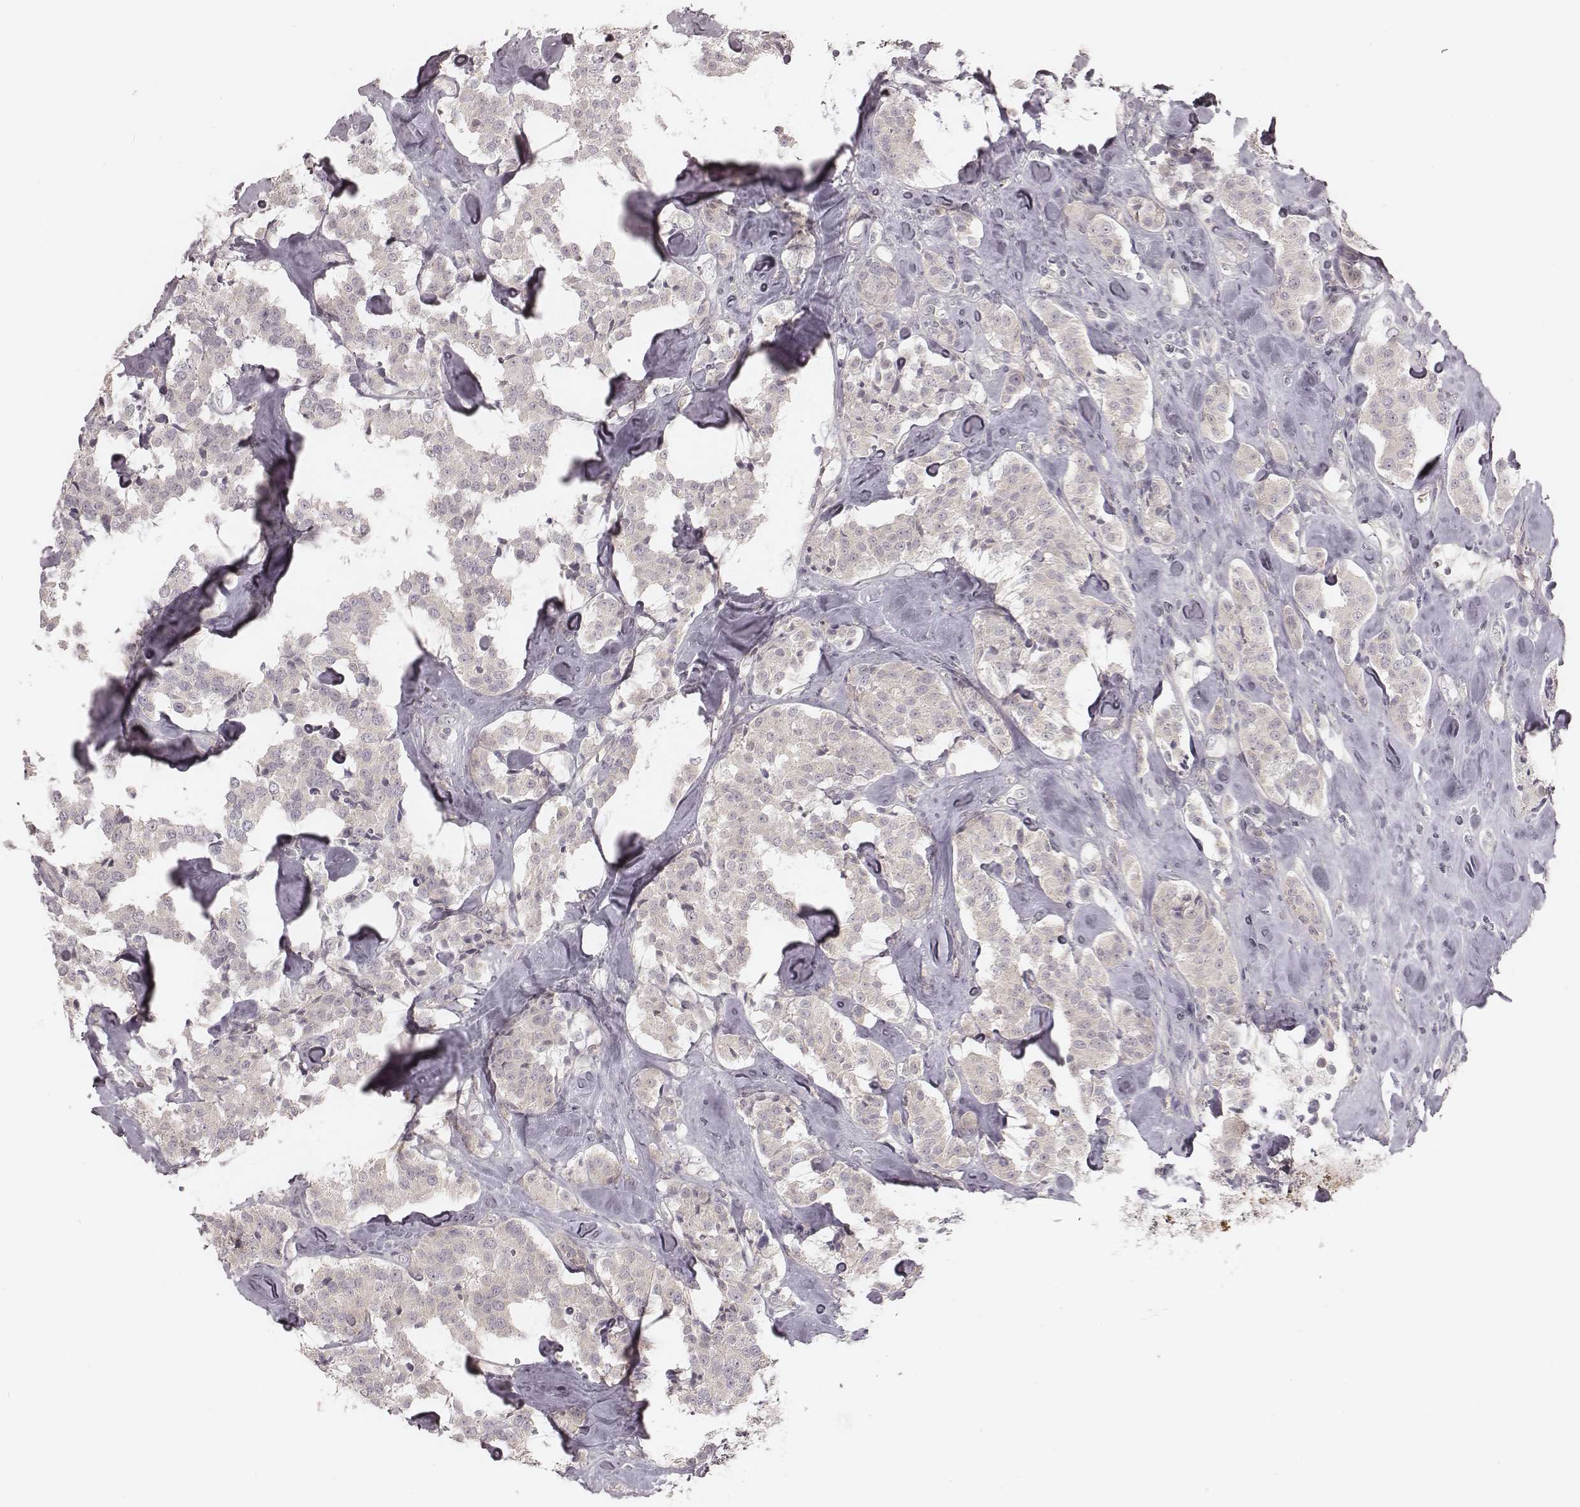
{"staining": {"intensity": "negative", "quantity": "none", "location": "none"}, "tissue": "carcinoid", "cell_type": "Tumor cells", "image_type": "cancer", "snomed": [{"axis": "morphology", "description": "Carcinoid, malignant, NOS"}, {"axis": "topography", "description": "Pancreas"}], "caption": "An image of carcinoid stained for a protein demonstrates no brown staining in tumor cells.", "gene": "TDRD5", "patient": {"sex": "male", "age": 41}}